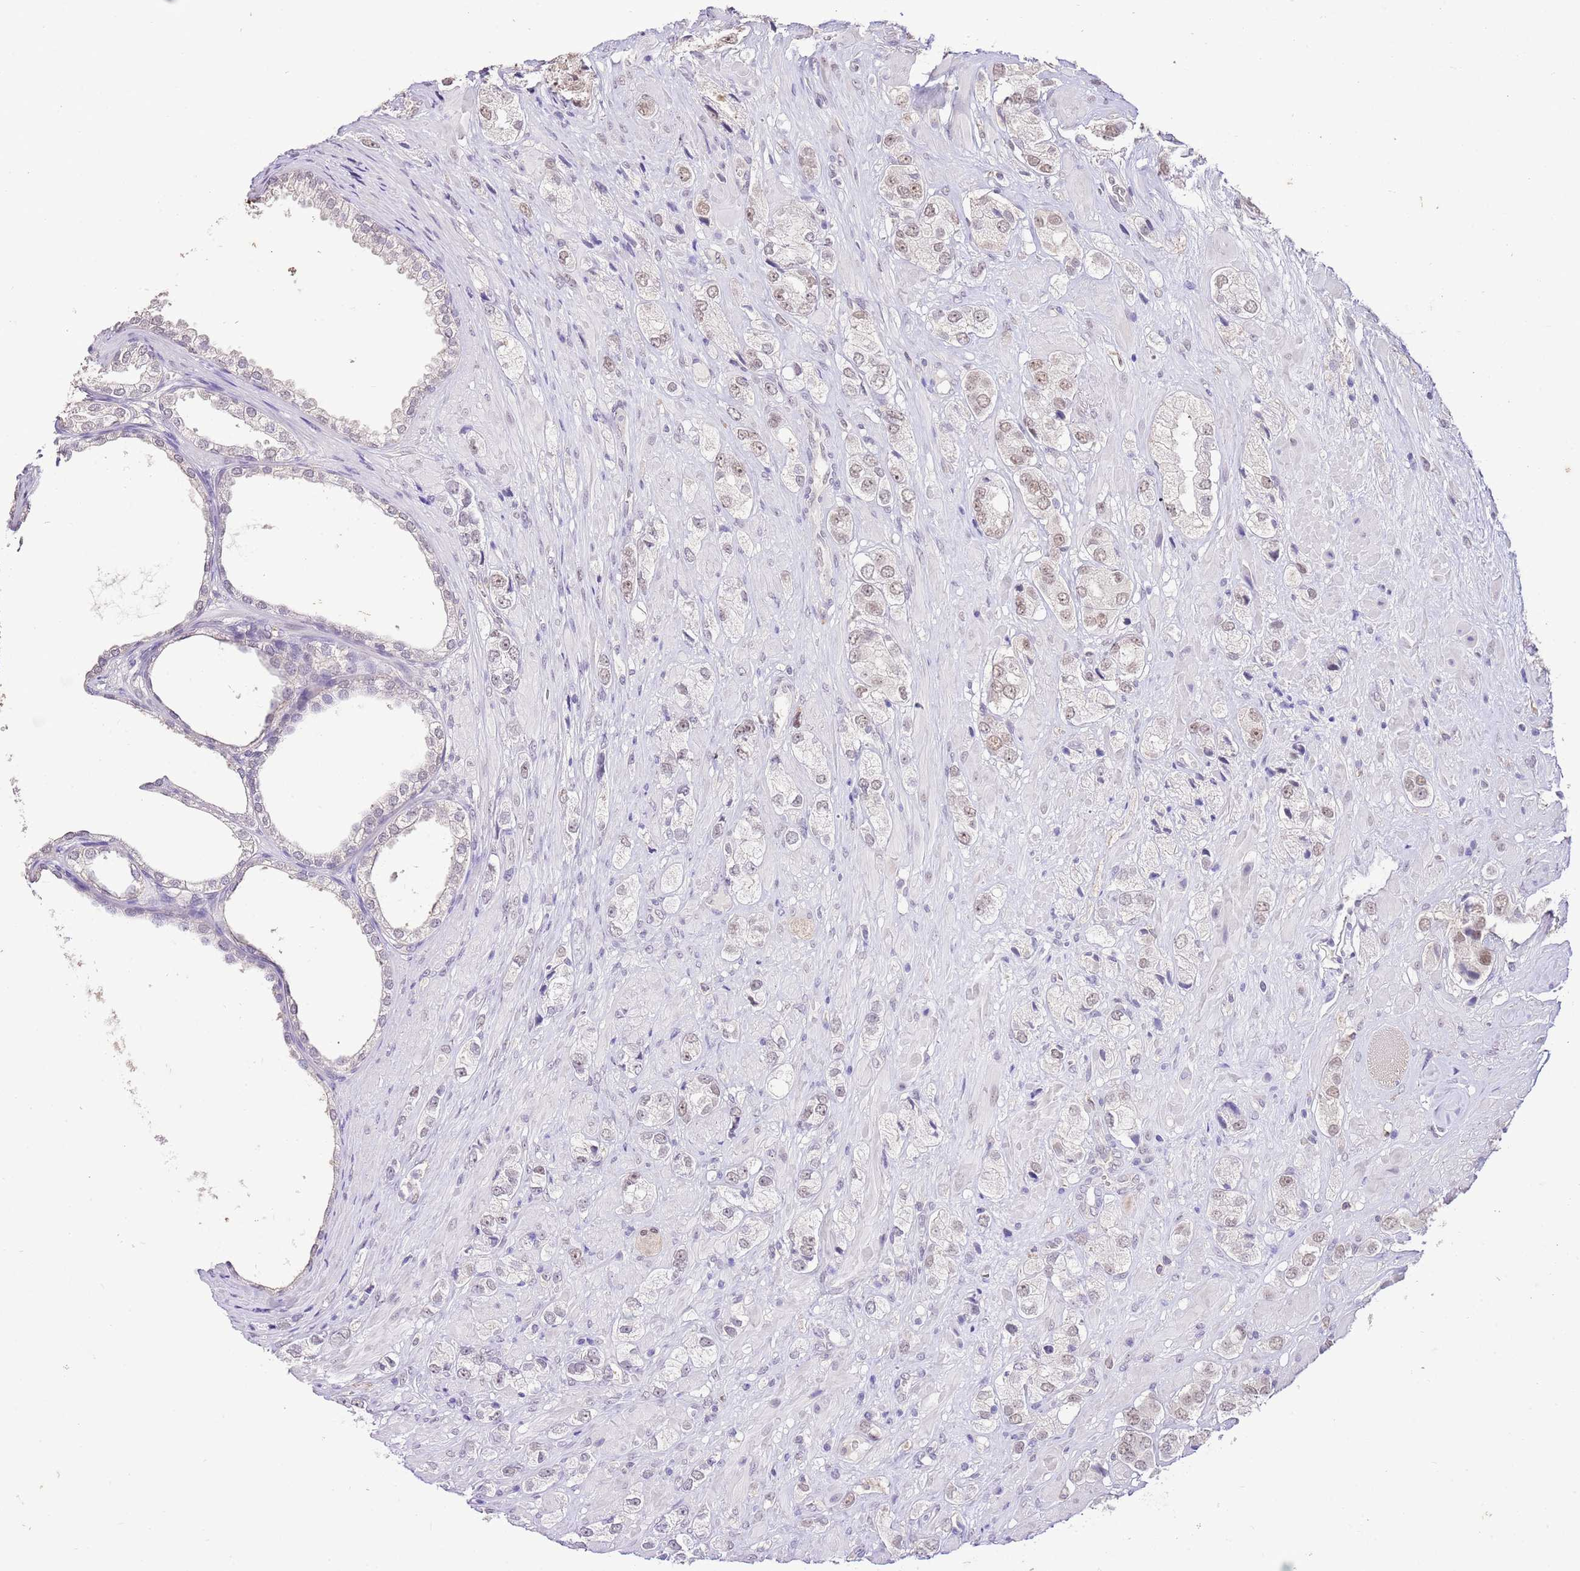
{"staining": {"intensity": "weak", "quantity": ">75%", "location": "nuclear"}, "tissue": "prostate cancer", "cell_type": "Tumor cells", "image_type": "cancer", "snomed": [{"axis": "morphology", "description": "Adenocarcinoma, High grade"}, {"axis": "topography", "description": "Prostate and seminal vesicle, NOS"}], "caption": "A photomicrograph showing weak nuclear positivity in approximately >75% of tumor cells in prostate cancer (high-grade adenocarcinoma), as visualized by brown immunohistochemical staining.", "gene": "IZUMO4", "patient": {"sex": "male", "age": 64}}